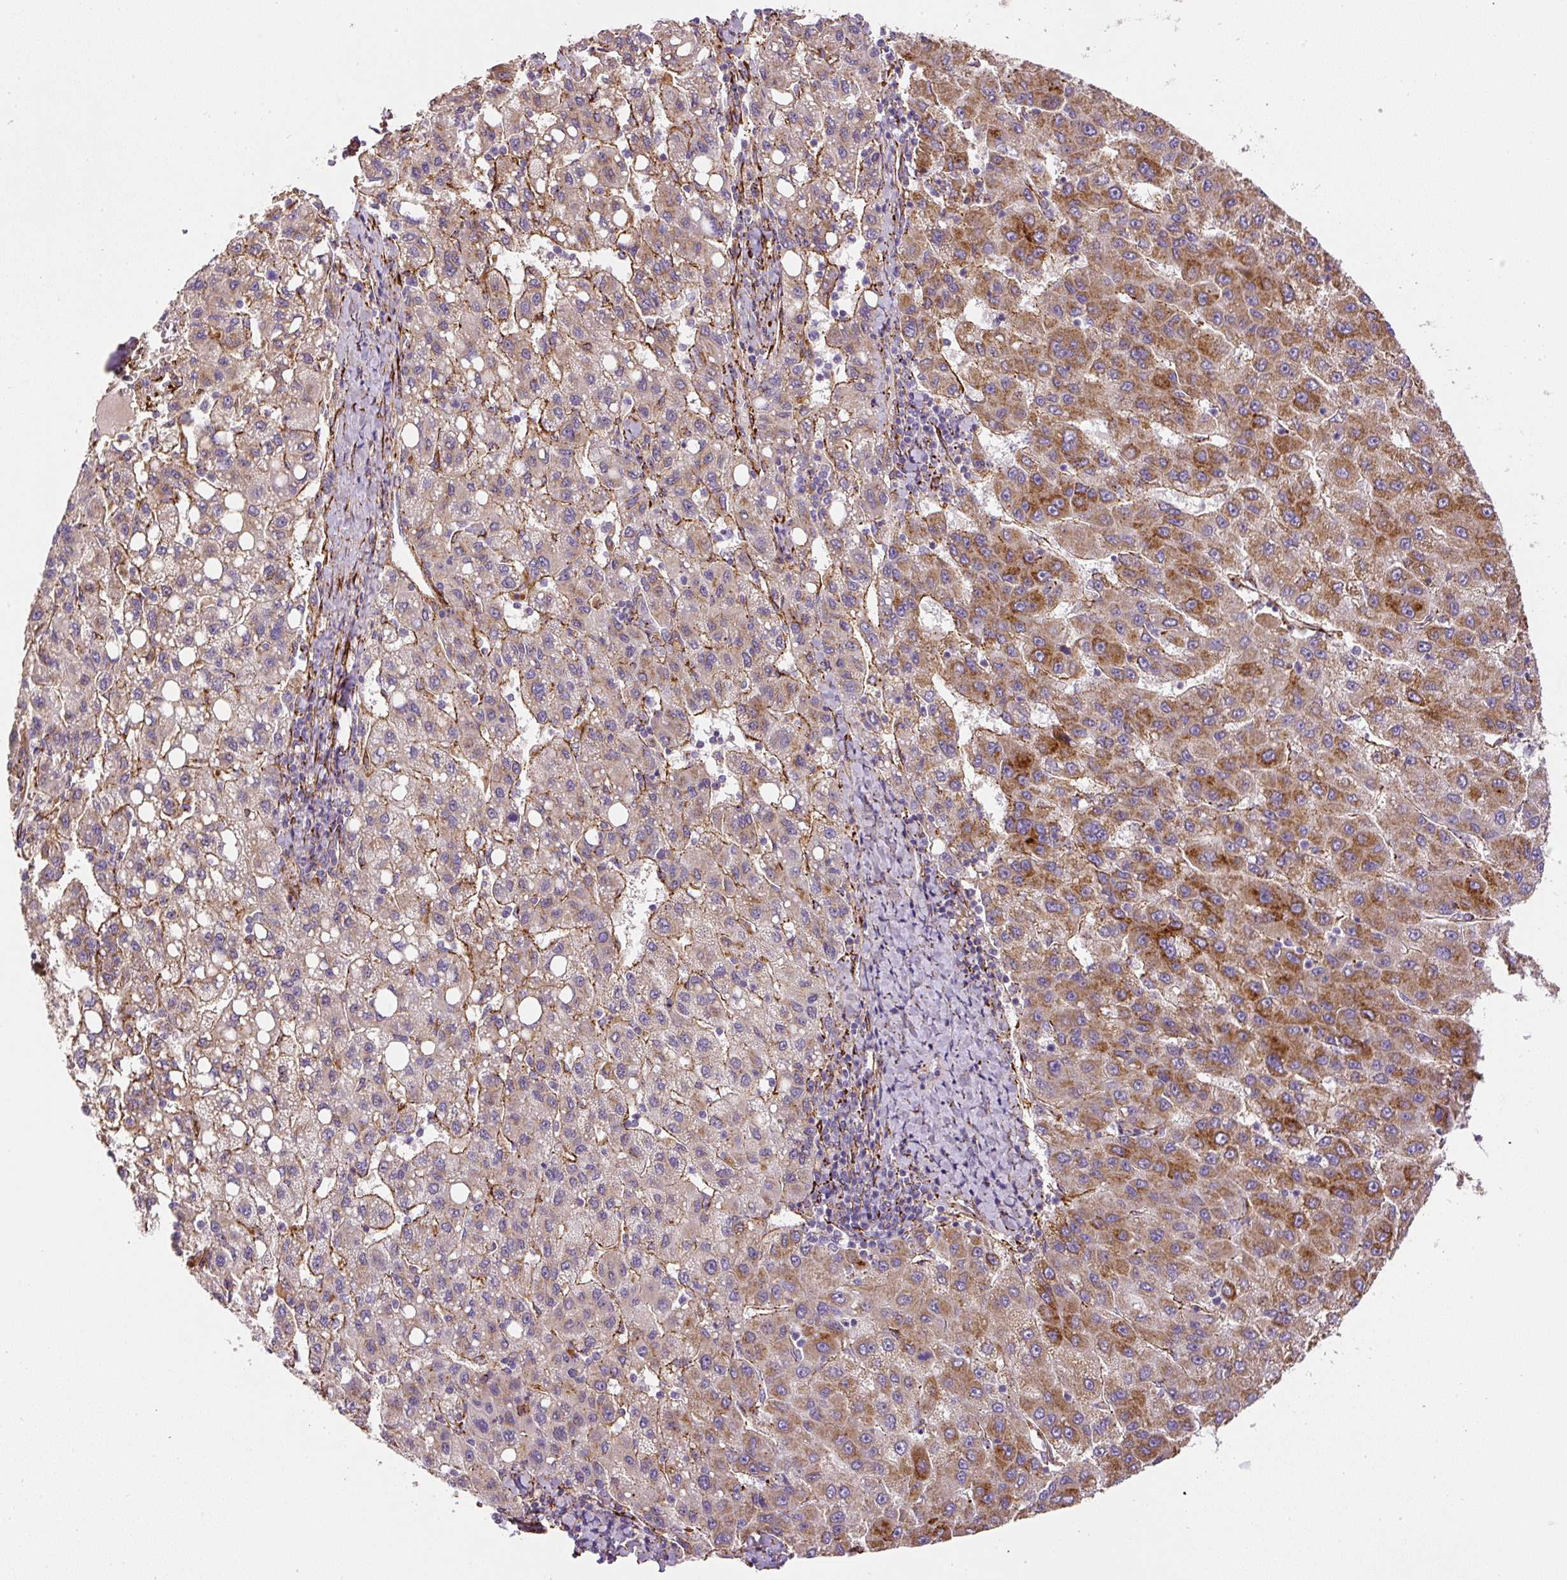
{"staining": {"intensity": "moderate", "quantity": "25%-75%", "location": "cytoplasmic/membranous"}, "tissue": "liver cancer", "cell_type": "Tumor cells", "image_type": "cancer", "snomed": [{"axis": "morphology", "description": "Carcinoma, Hepatocellular, NOS"}, {"axis": "topography", "description": "Liver"}], "caption": "A high-resolution image shows immunohistochemistry staining of liver hepatocellular carcinoma, which exhibits moderate cytoplasmic/membranous expression in about 25%-75% of tumor cells.", "gene": "RNF170", "patient": {"sex": "female", "age": 82}}